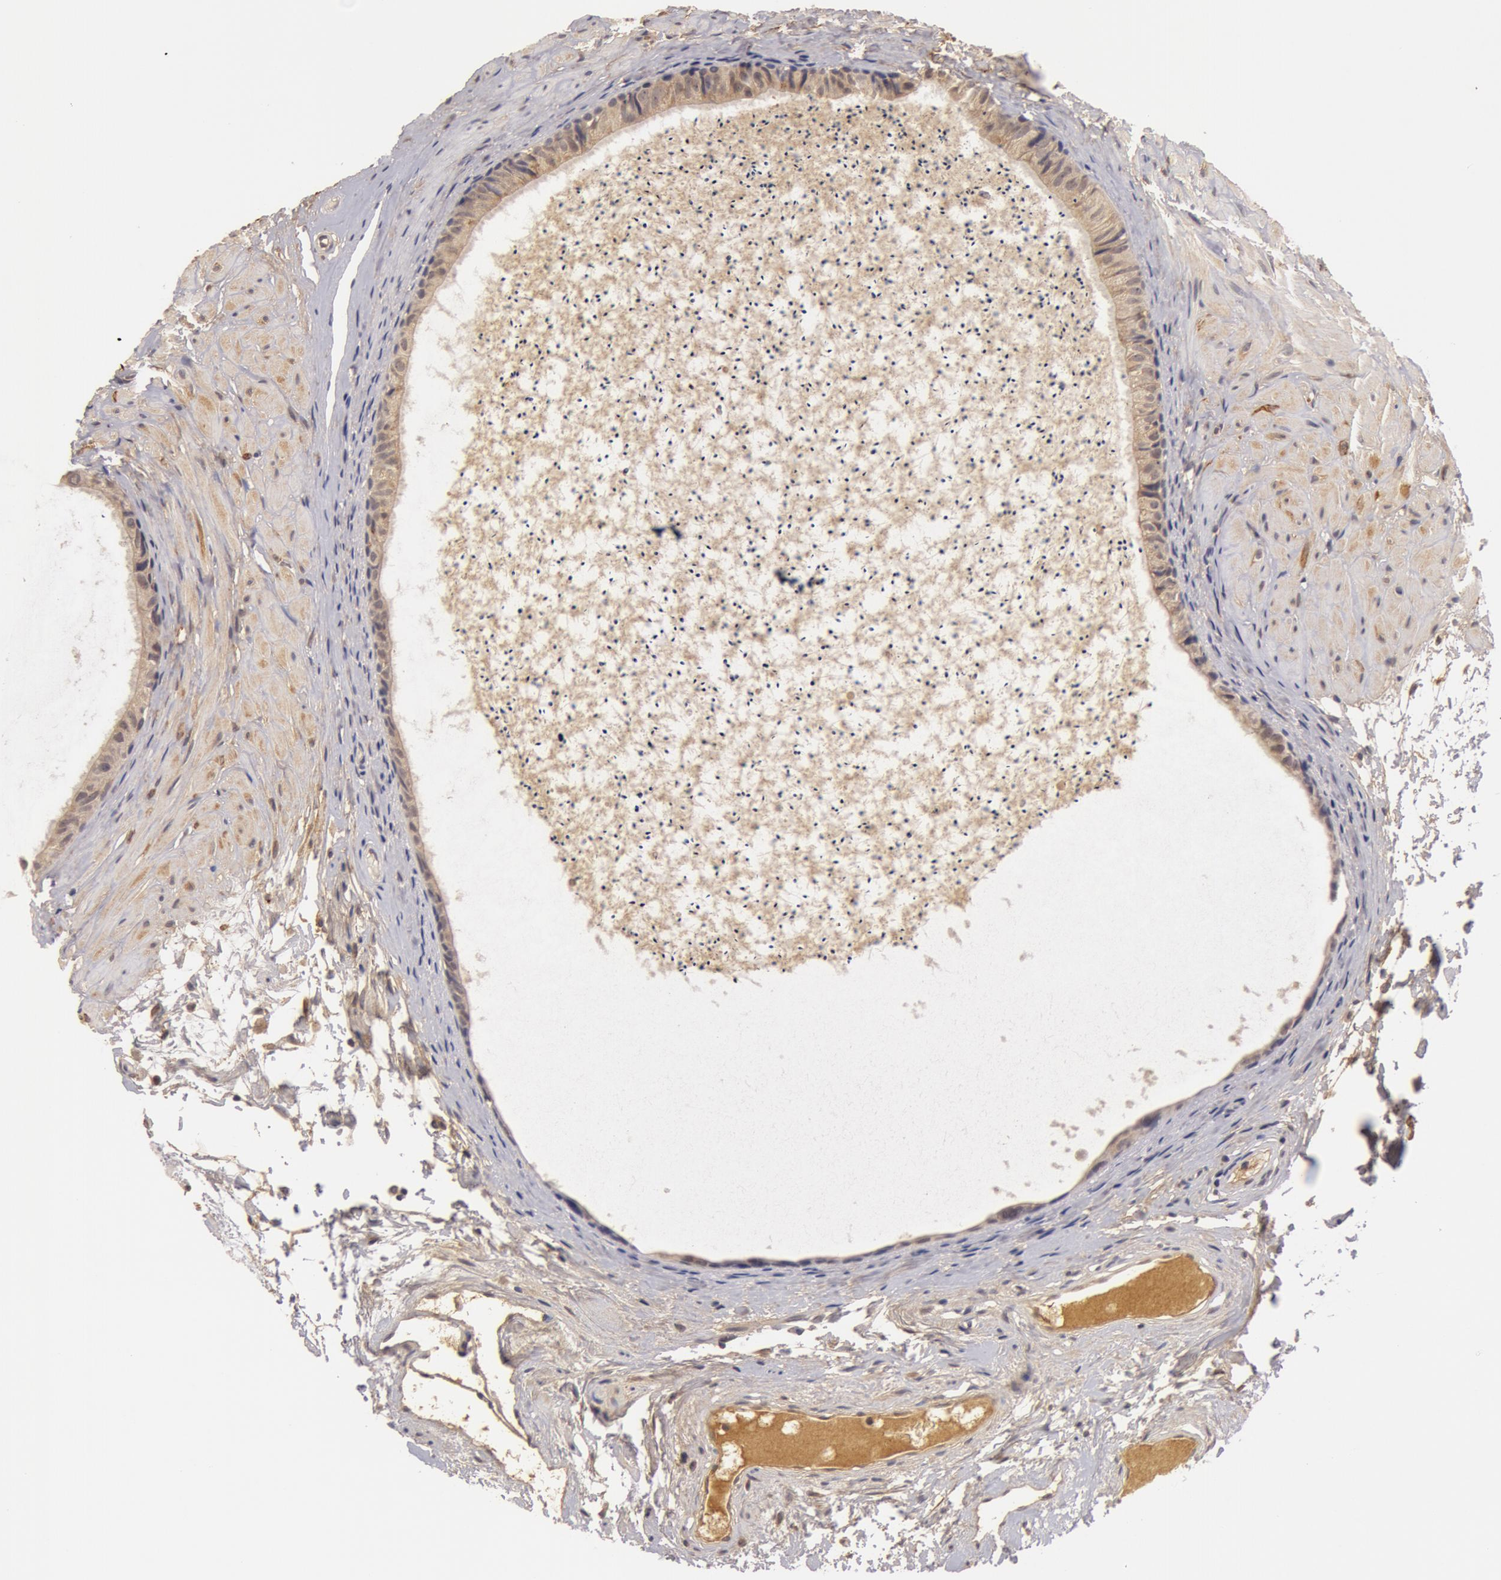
{"staining": {"intensity": "moderate", "quantity": ">75%", "location": "cytoplasmic/membranous"}, "tissue": "epididymis", "cell_type": "Glandular cells", "image_type": "normal", "snomed": [{"axis": "morphology", "description": "Normal tissue, NOS"}, {"axis": "topography", "description": "Epididymis"}], "caption": "High-magnification brightfield microscopy of unremarkable epididymis stained with DAB (brown) and counterstained with hematoxylin (blue). glandular cells exhibit moderate cytoplasmic/membranous staining is appreciated in approximately>75% of cells. (Stains: DAB (3,3'-diaminobenzidine) in brown, nuclei in blue, Microscopy: brightfield microscopy at high magnification).", "gene": "BCHE", "patient": {"sex": "male", "age": 77}}